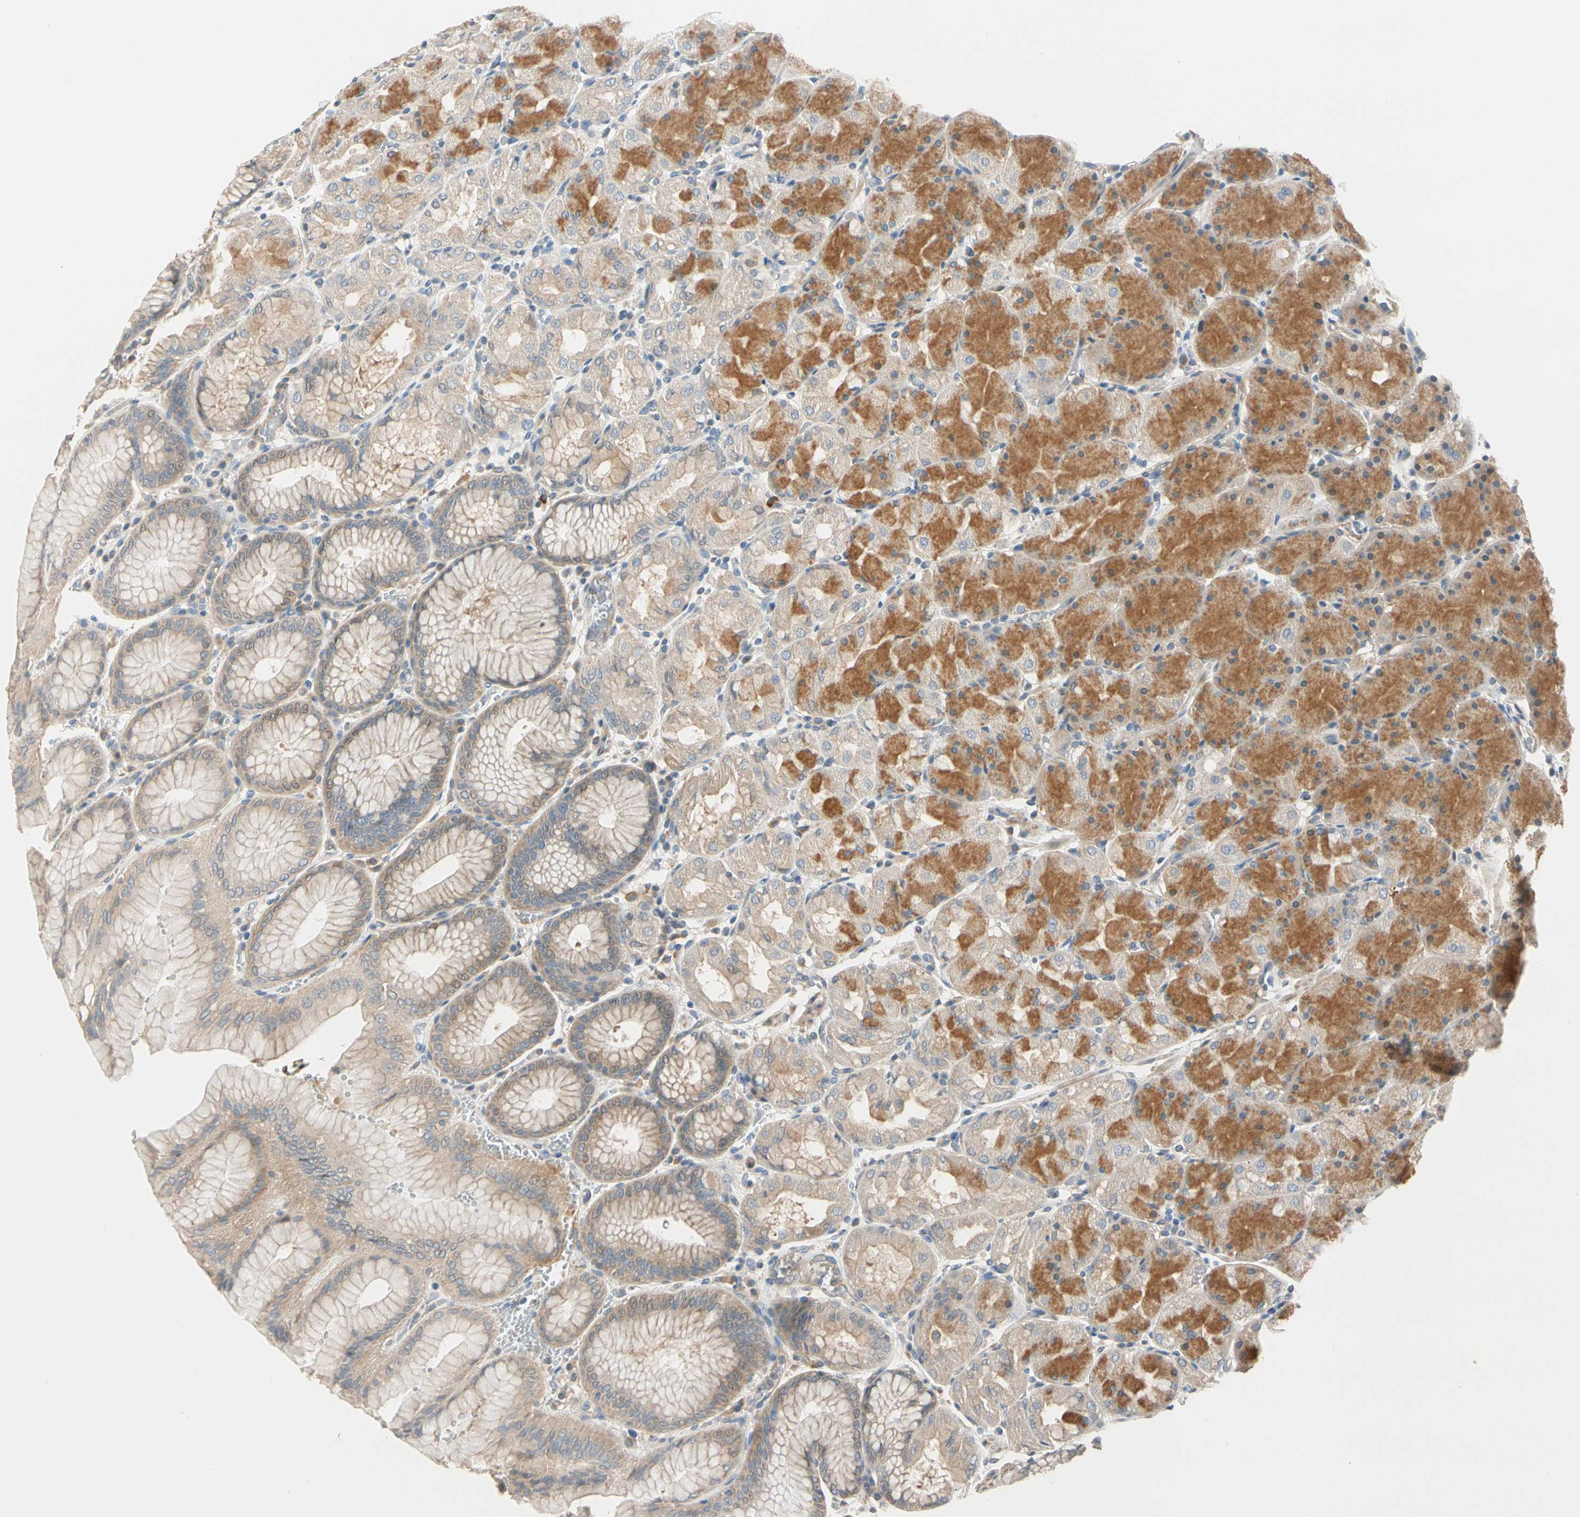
{"staining": {"intensity": "moderate", "quantity": "25%-75%", "location": "cytoplasmic/membranous"}, "tissue": "stomach", "cell_type": "Glandular cells", "image_type": "normal", "snomed": [{"axis": "morphology", "description": "Normal tissue, NOS"}, {"axis": "topography", "description": "Stomach, upper"}, {"axis": "topography", "description": "Stomach"}], "caption": "Immunohistochemistry photomicrograph of normal stomach: human stomach stained using IHC shows medium levels of moderate protein expression localized specifically in the cytoplasmic/membranous of glandular cells, appearing as a cytoplasmic/membranous brown color.", "gene": "GPR153", "patient": {"sex": "male", "age": 76}}